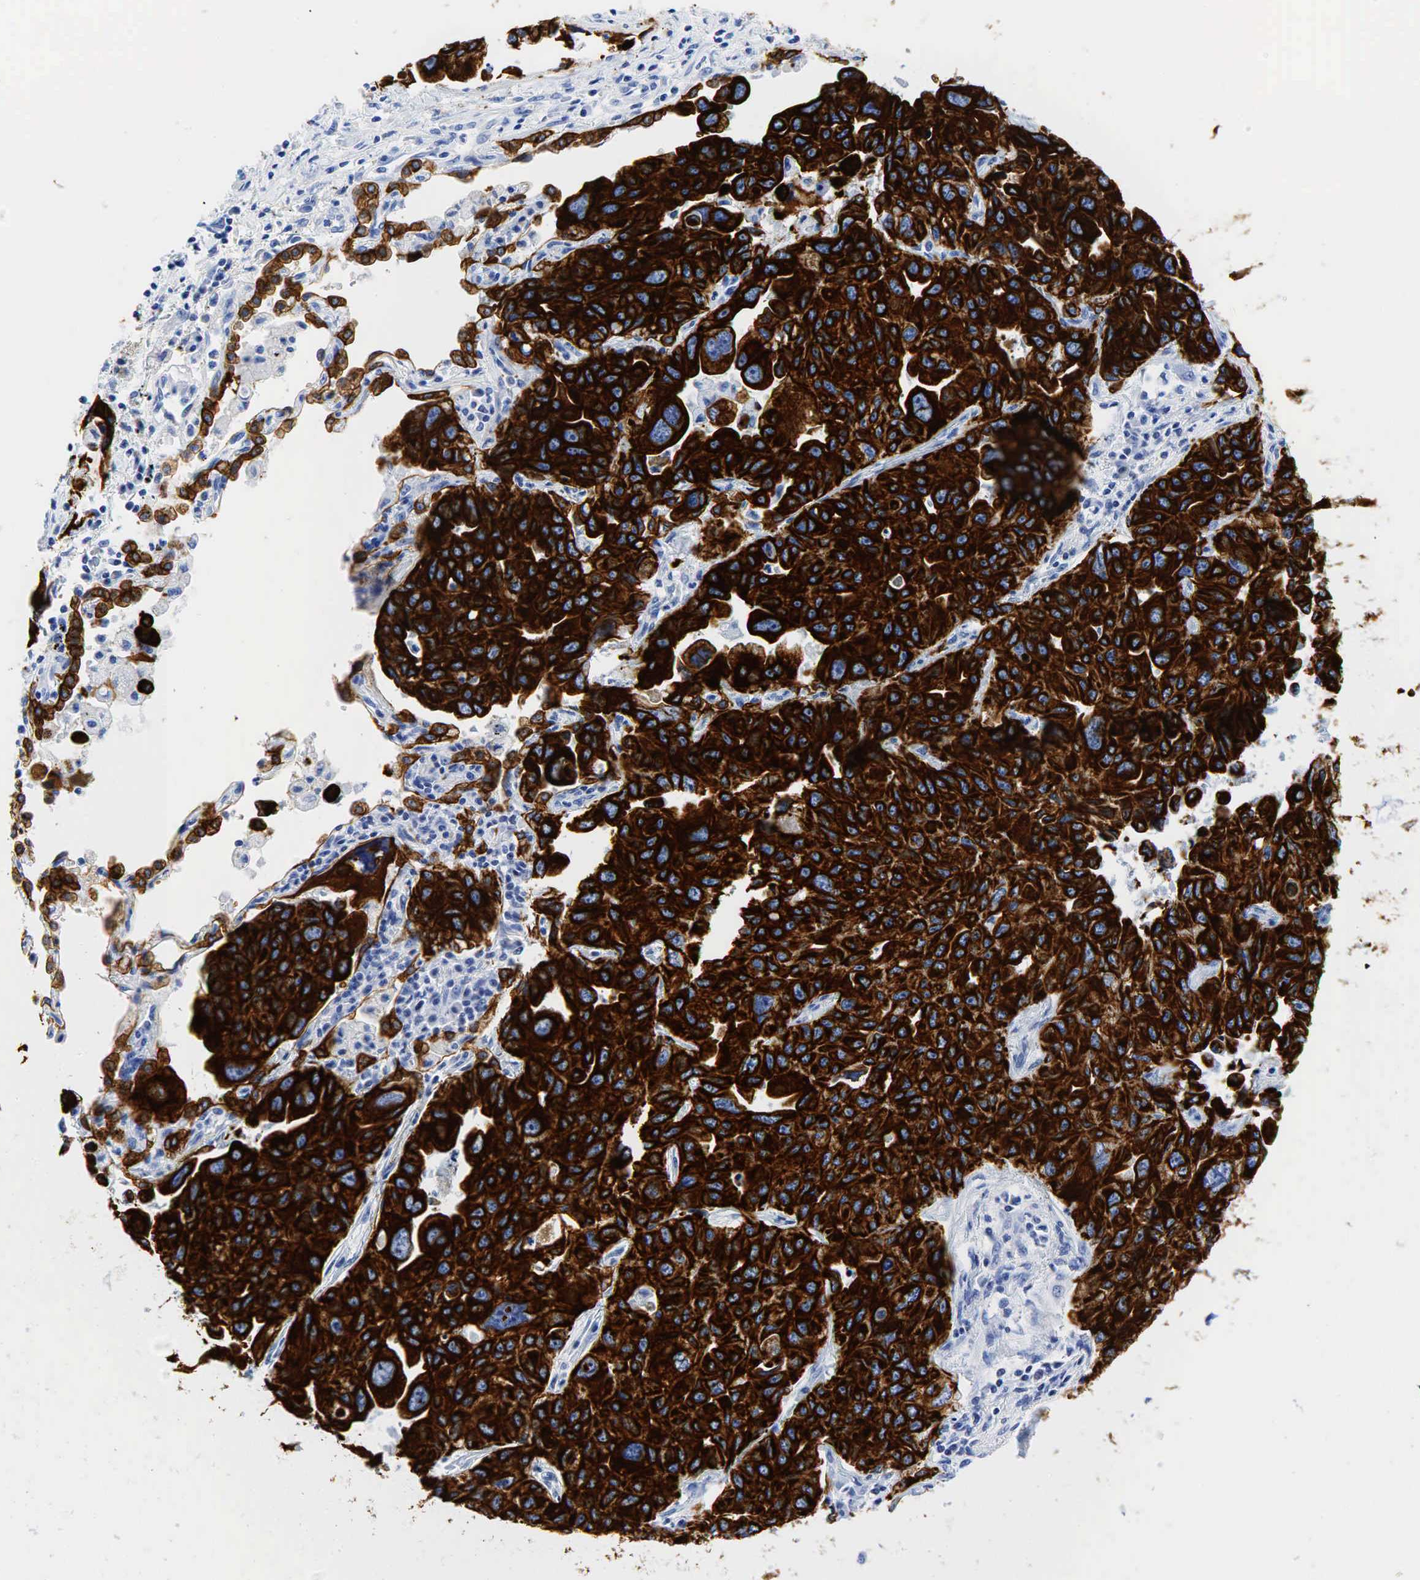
{"staining": {"intensity": "strong", "quantity": ">75%", "location": "cytoplasmic/membranous"}, "tissue": "lung cancer", "cell_type": "Tumor cells", "image_type": "cancer", "snomed": [{"axis": "morphology", "description": "Adenocarcinoma, NOS"}, {"axis": "topography", "description": "Lung"}], "caption": "Immunohistochemistry (IHC) of lung adenocarcinoma exhibits high levels of strong cytoplasmic/membranous positivity in about >75% of tumor cells. (Stains: DAB (3,3'-diaminobenzidine) in brown, nuclei in blue, Microscopy: brightfield microscopy at high magnification).", "gene": "KRT18", "patient": {"sex": "male", "age": 64}}